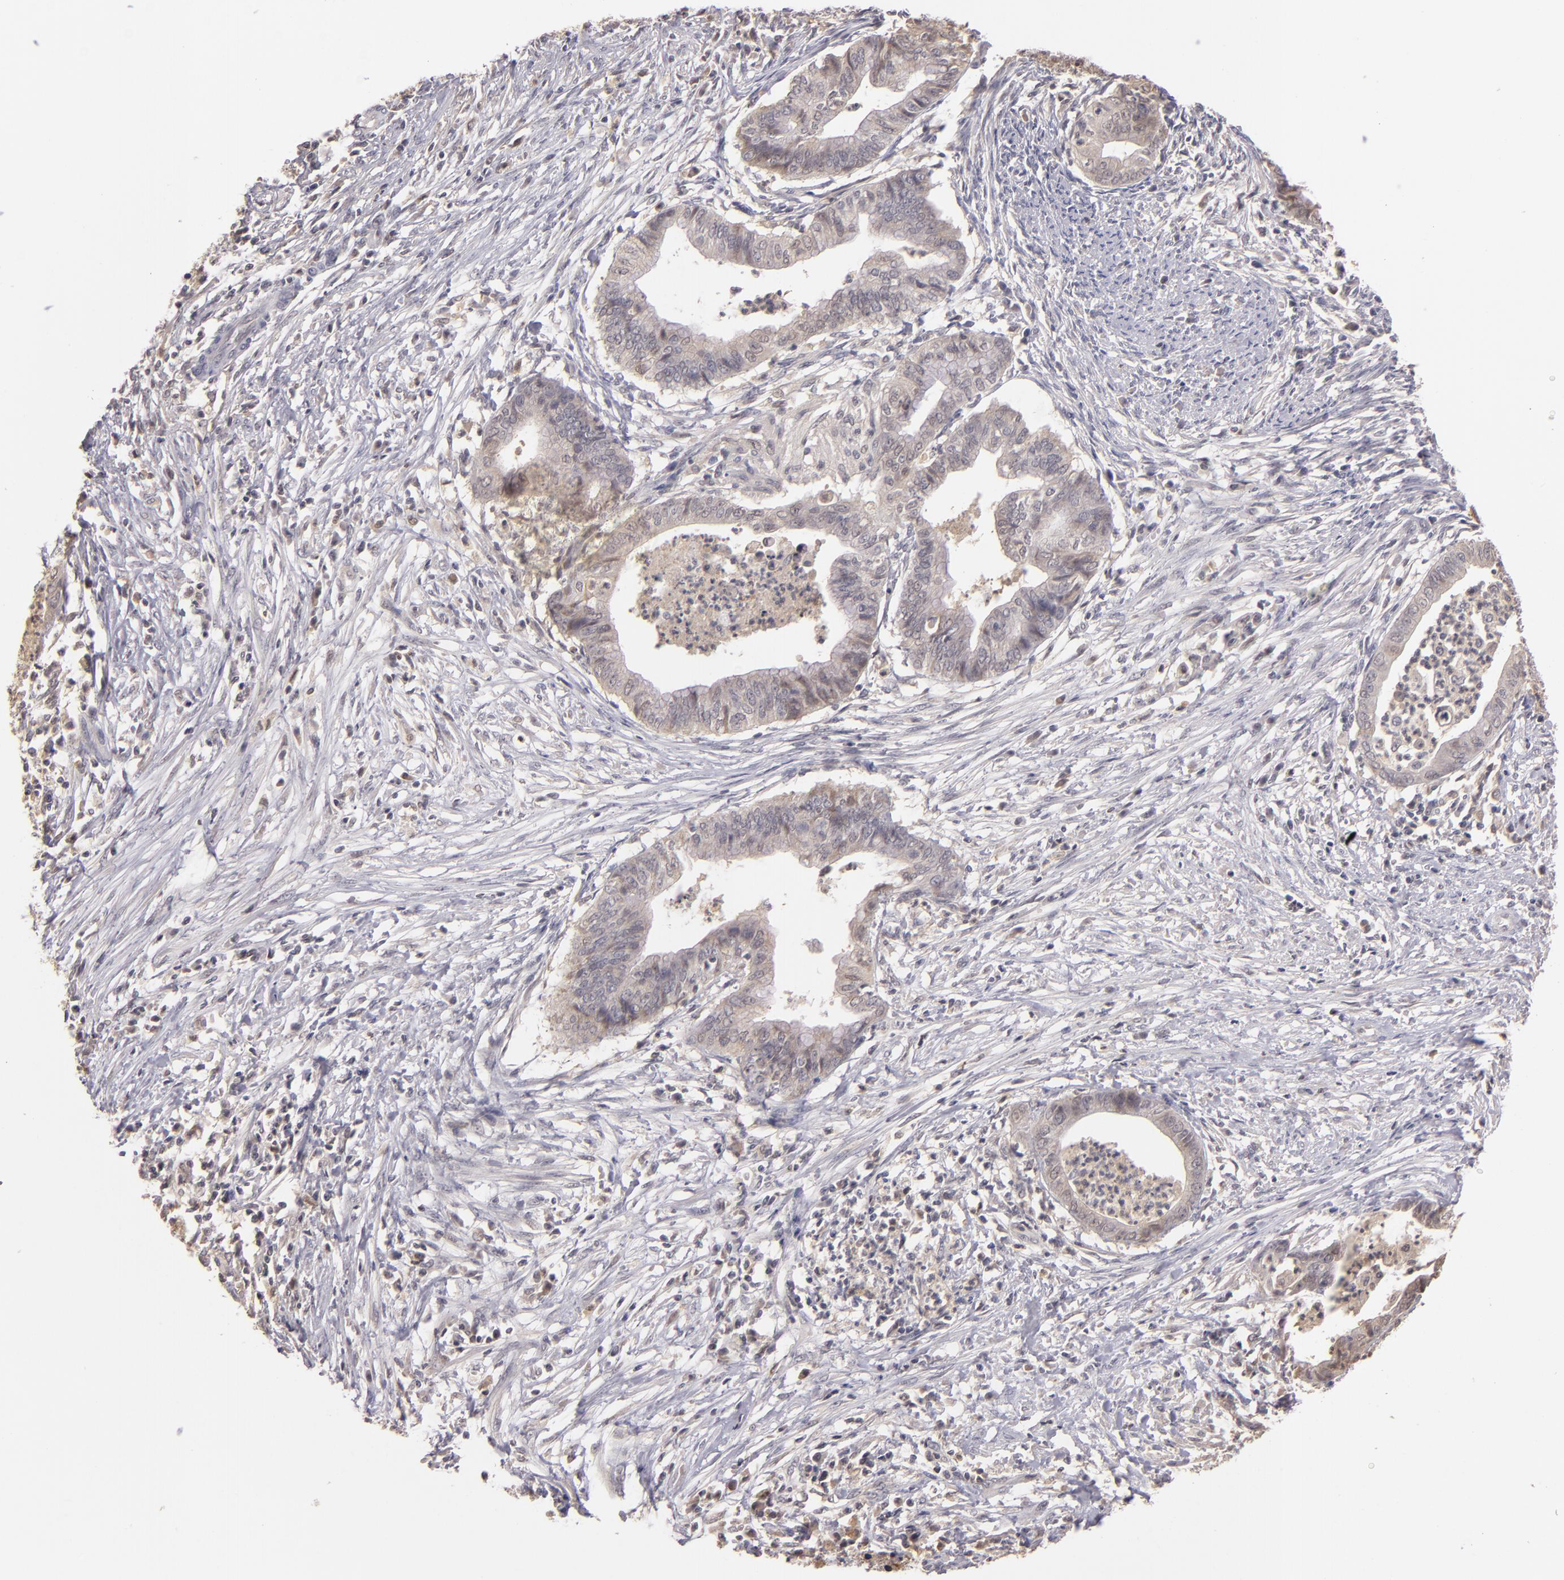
{"staining": {"intensity": "weak", "quantity": ">75%", "location": "cytoplasmic/membranous"}, "tissue": "endometrial cancer", "cell_type": "Tumor cells", "image_type": "cancer", "snomed": [{"axis": "morphology", "description": "Necrosis, NOS"}, {"axis": "morphology", "description": "Adenocarcinoma, NOS"}, {"axis": "topography", "description": "Endometrium"}], "caption": "Human endometrial cancer (adenocarcinoma) stained with a protein marker exhibits weak staining in tumor cells.", "gene": "LRG1", "patient": {"sex": "female", "age": 79}}